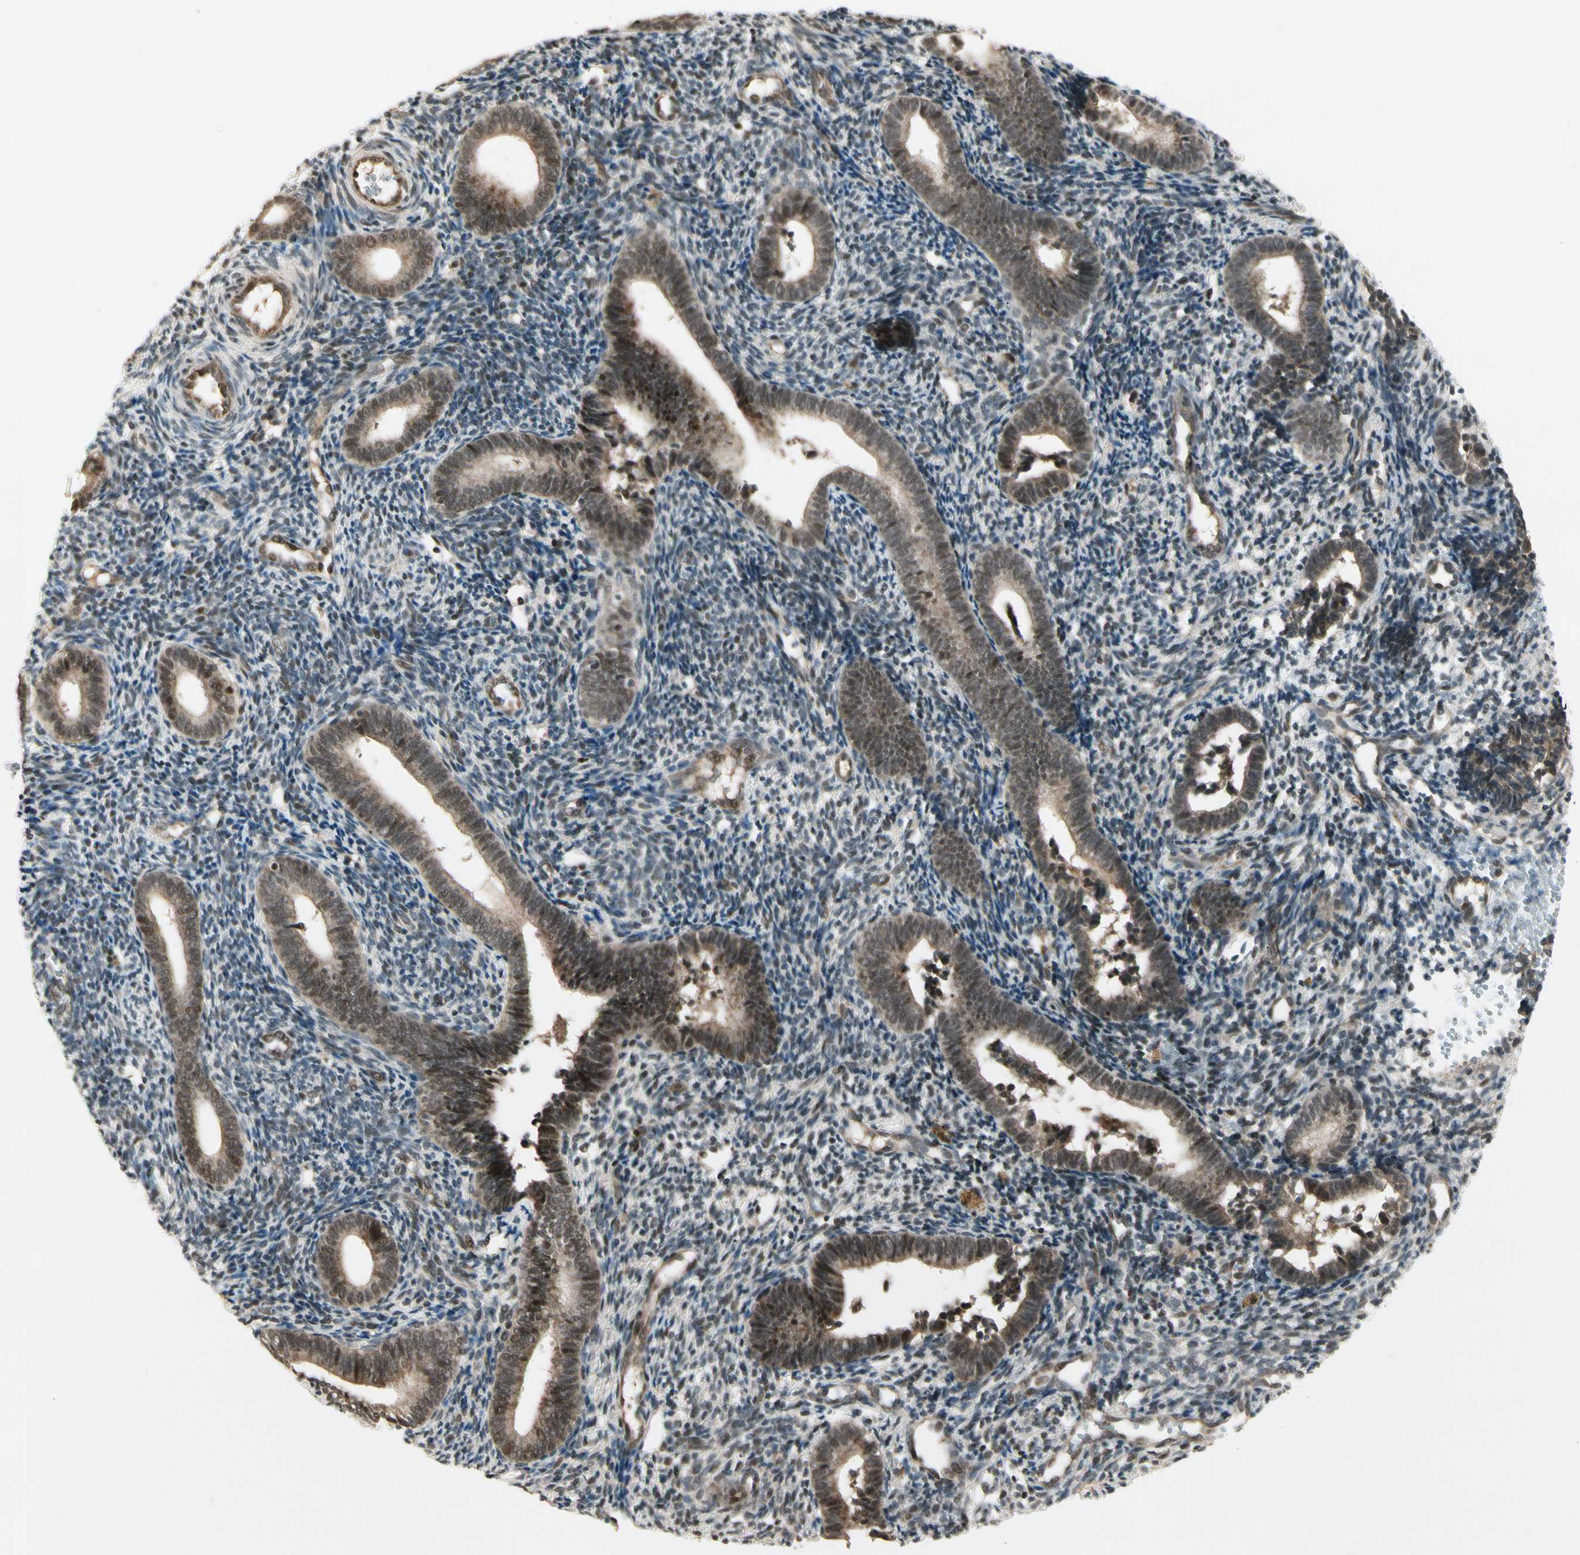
{"staining": {"intensity": "negative", "quantity": "none", "location": "none"}, "tissue": "endometrium", "cell_type": "Cells in endometrial stroma", "image_type": "normal", "snomed": [{"axis": "morphology", "description": "Normal tissue, NOS"}, {"axis": "topography", "description": "Uterus"}, {"axis": "topography", "description": "Endometrium"}], "caption": "High power microscopy micrograph of an immunohistochemistry (IHC) micrograph of normal endometrium, revealing no significant staining in cells in endometrial stroma. (DAB immunohistochemistry (IHC) with hematoxylin counter stain).", "gene": "CDK11A", "patient": {"sex": "female", "age": 33}}